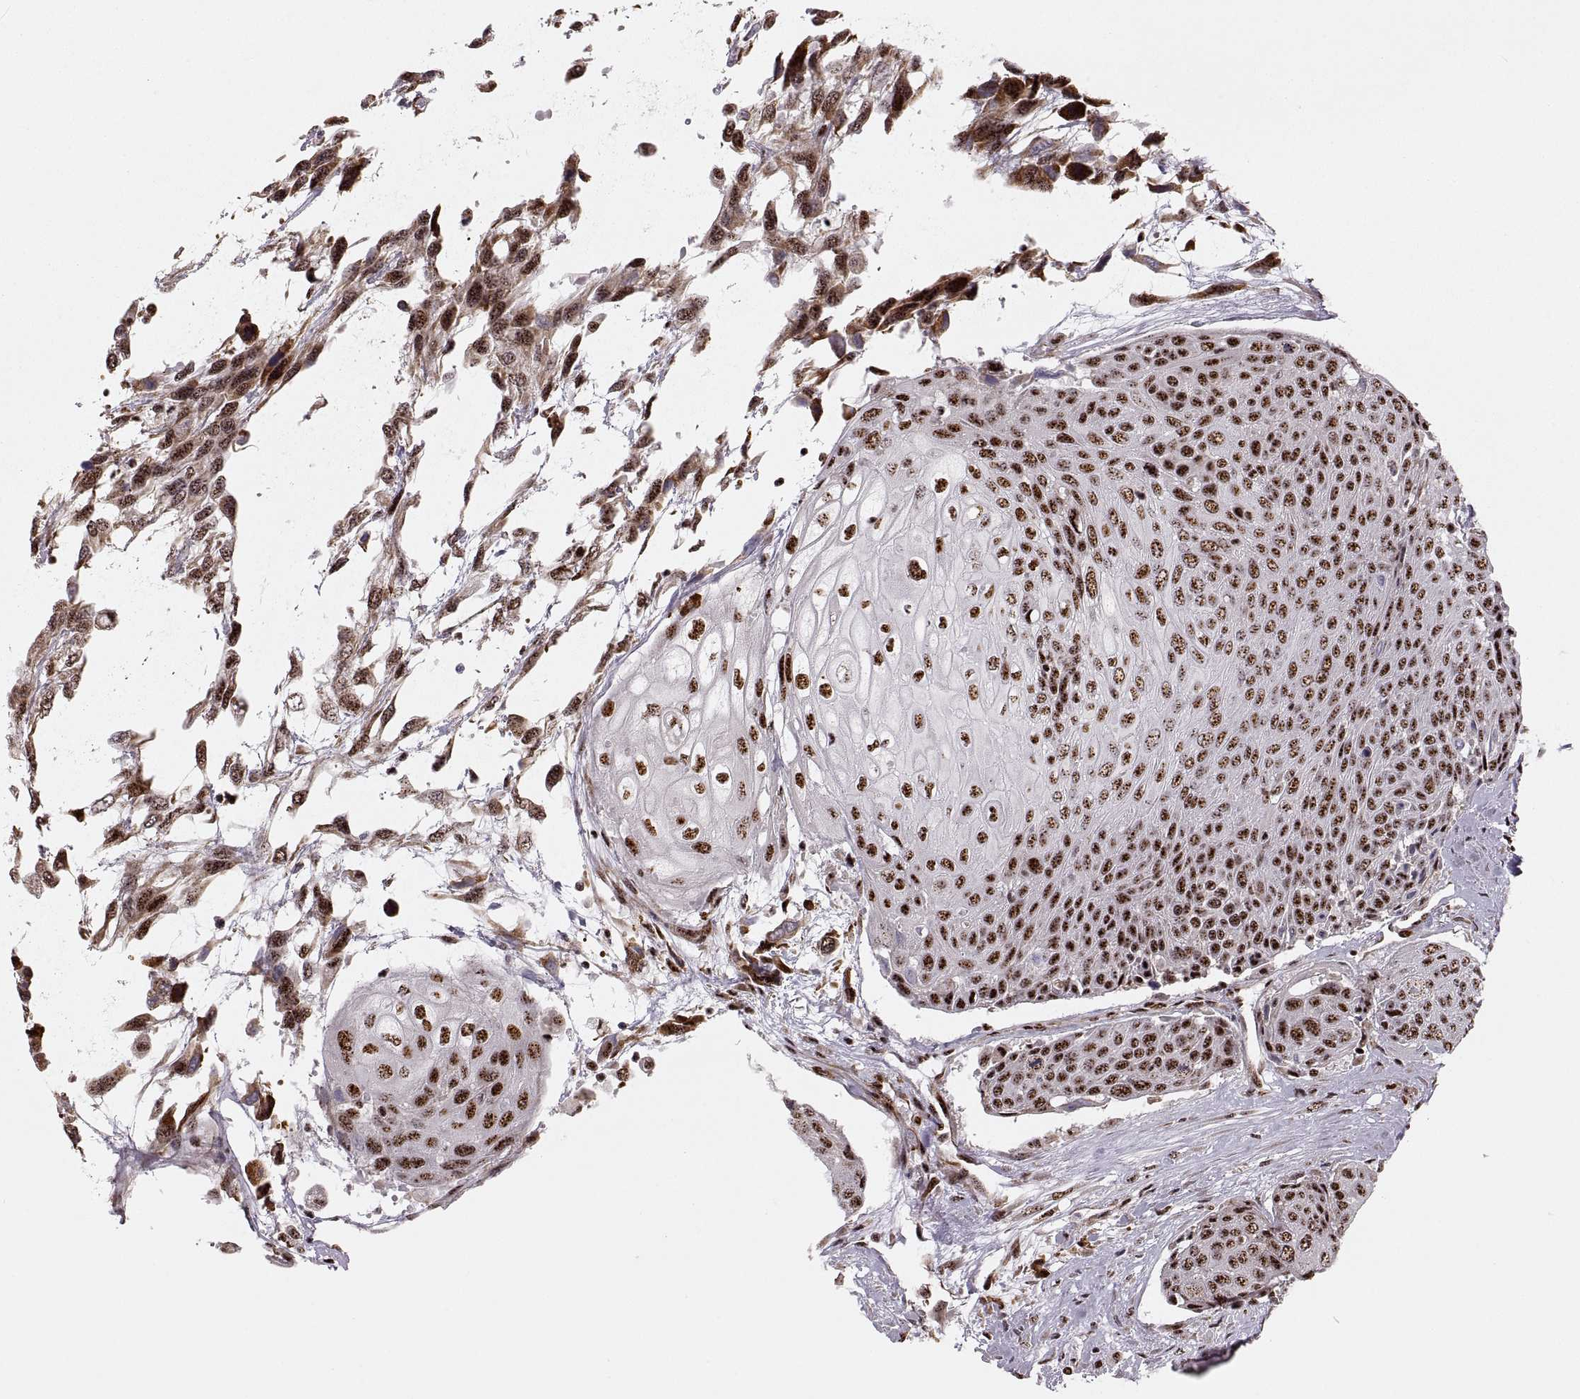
{"staining": {"intensity": "strong", "quantity": ">75%", "location": "nuclear"}, "tissue": "urothelial cancer", "cell_type": "Tumor cells", "image_type": "cancer", "snomed": [{"axis": "morphology", "description": "Urothelial carcinoma, High grade"}, {"axis": "topography", "description": "Urinary bladder"}], "caption": "High-grade urothelial carcinoma stained for a protein (brown) shows strong nuclear positive expression in about >75% of tumor cells.", "gene": "ZCCHC17", "patient": {"sex": "female", "age": 70}}